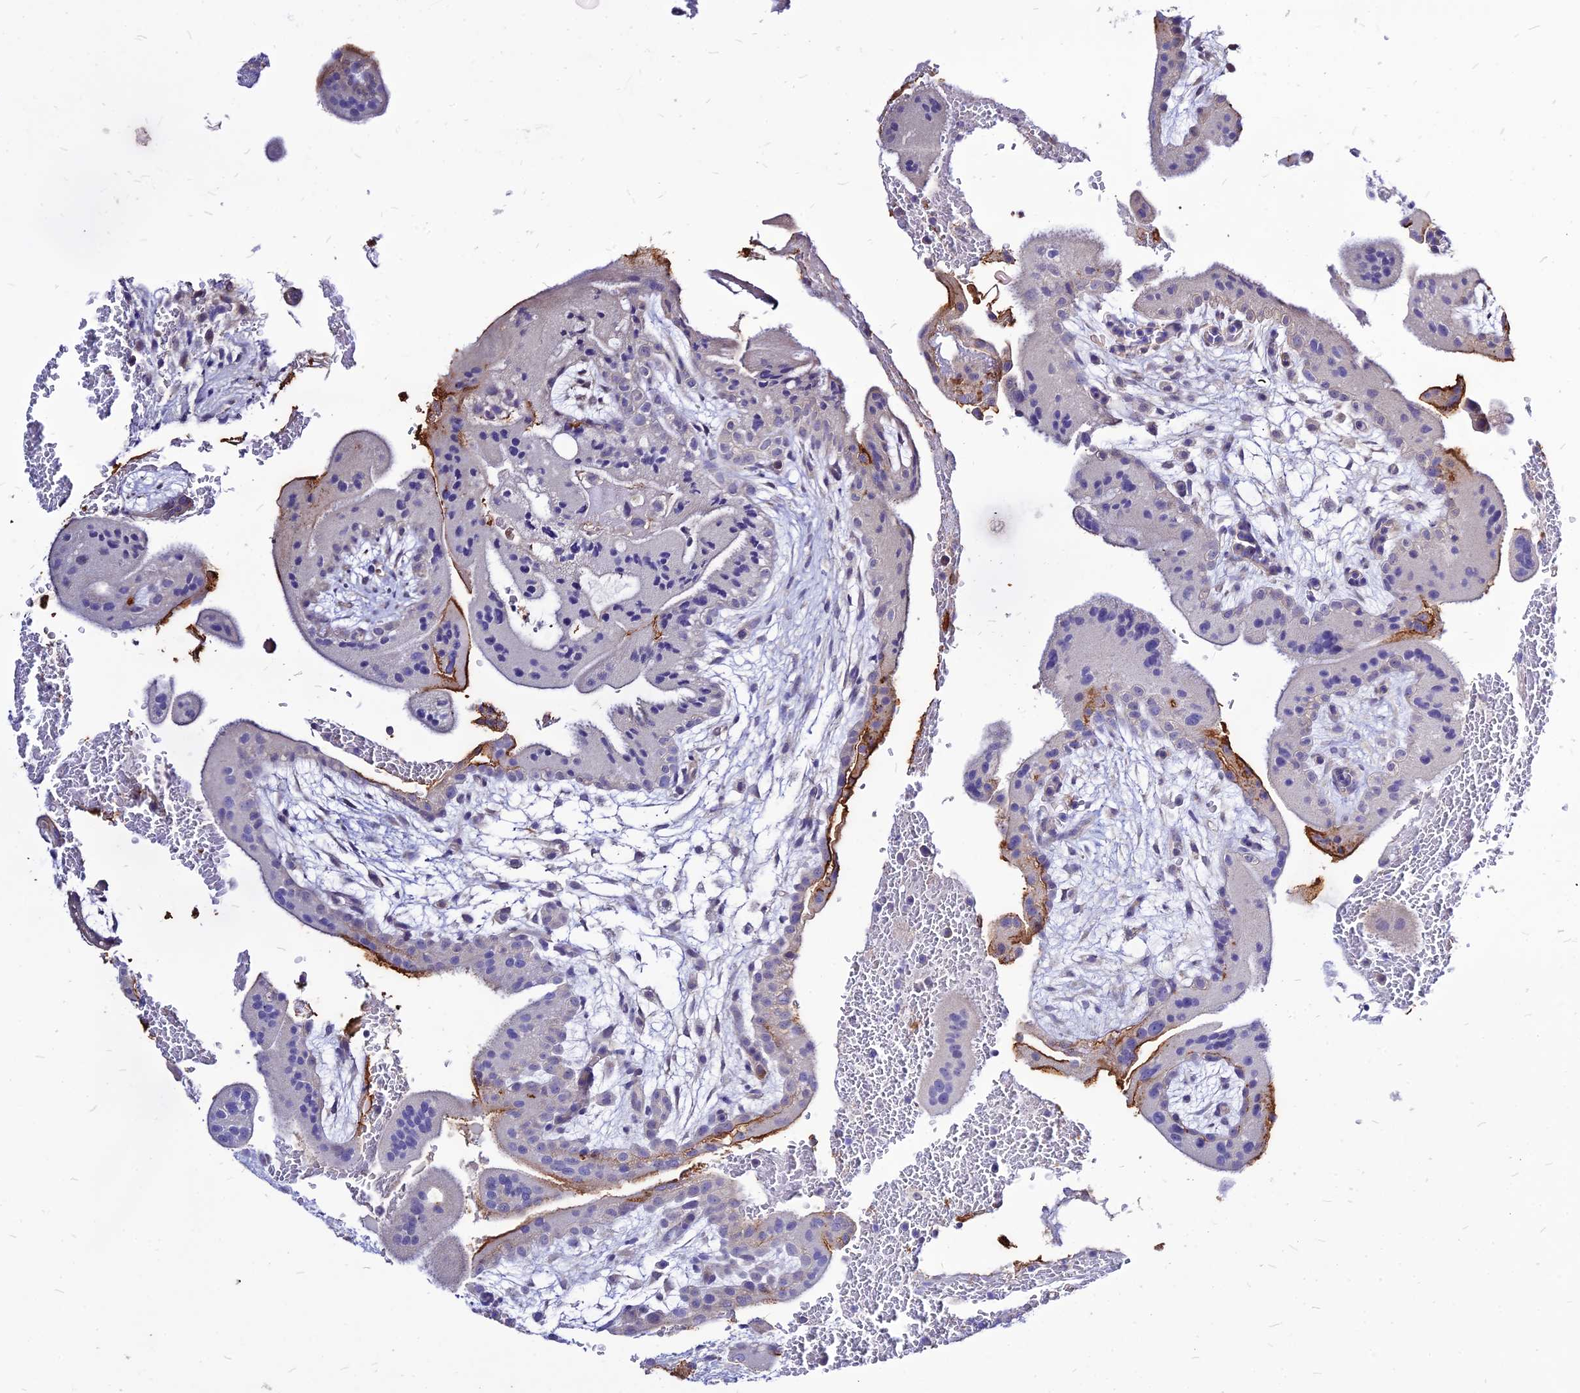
{"staining": {"intensity": "weak", "quantity": "<25%", "location": "cytoplasmic/membranous"}, "tissue": "placenta", "cell_type": "Decidual cells", "image_type": "normal", "snomed": [{"axis": "morphology", "description": "Normal tissue, NOS"}, {"axis": "topography", "description": "Placenta"}], "caption": "IHC image of unremarkable human placenta stained for a protein (brown), which displays no expression in decidual cells. (Stains: DAB (3,3'-diaminobenzidine) immunohistochemistry (IHC) with hematoxylin counter stain, Microscopy: brightfield microscopy at high magnification).", "gene": "CZIB", "patient": {"sex": "female", "age": 35}}